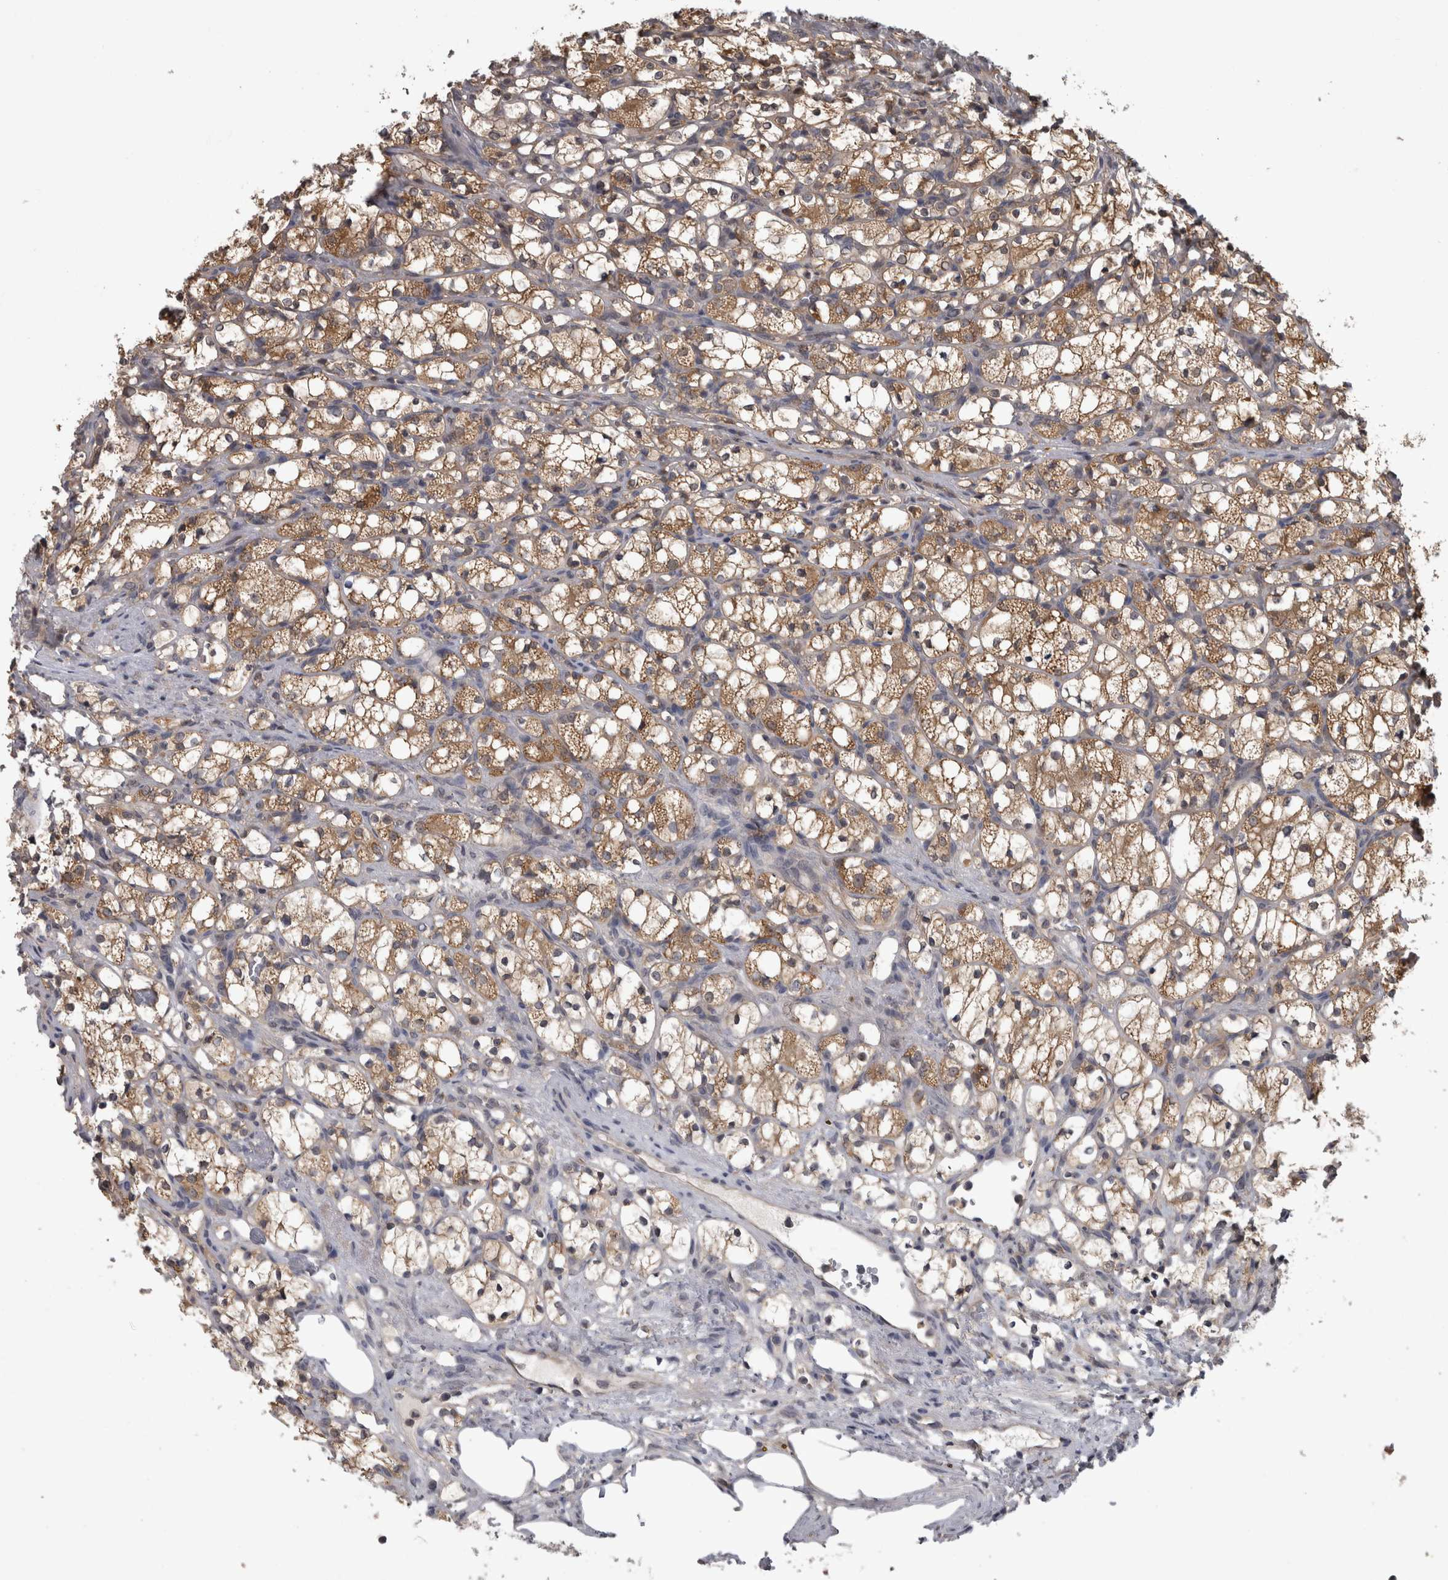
{"staining": {"intensity": "weak", "quantity": ">75%", "location": "cytoplasmic/membranous"}, "tissue": "renal cancer", "cell_type": "Tumor cells", "image_type": "cancer", "snomed": [{"axis": "morphology", "description": "Adenocarcinoma, NOS"}, {"axis": "topography", "description": "Kidney"}], "caption": "High-power microscopy captured an IHC histopathology image of renal cancer, revealing weak cytoplasmic/membranous positivity in about >75% of tumor cells.", "gene": "APRT", "patient": {"sex": "female", "age": 69}}